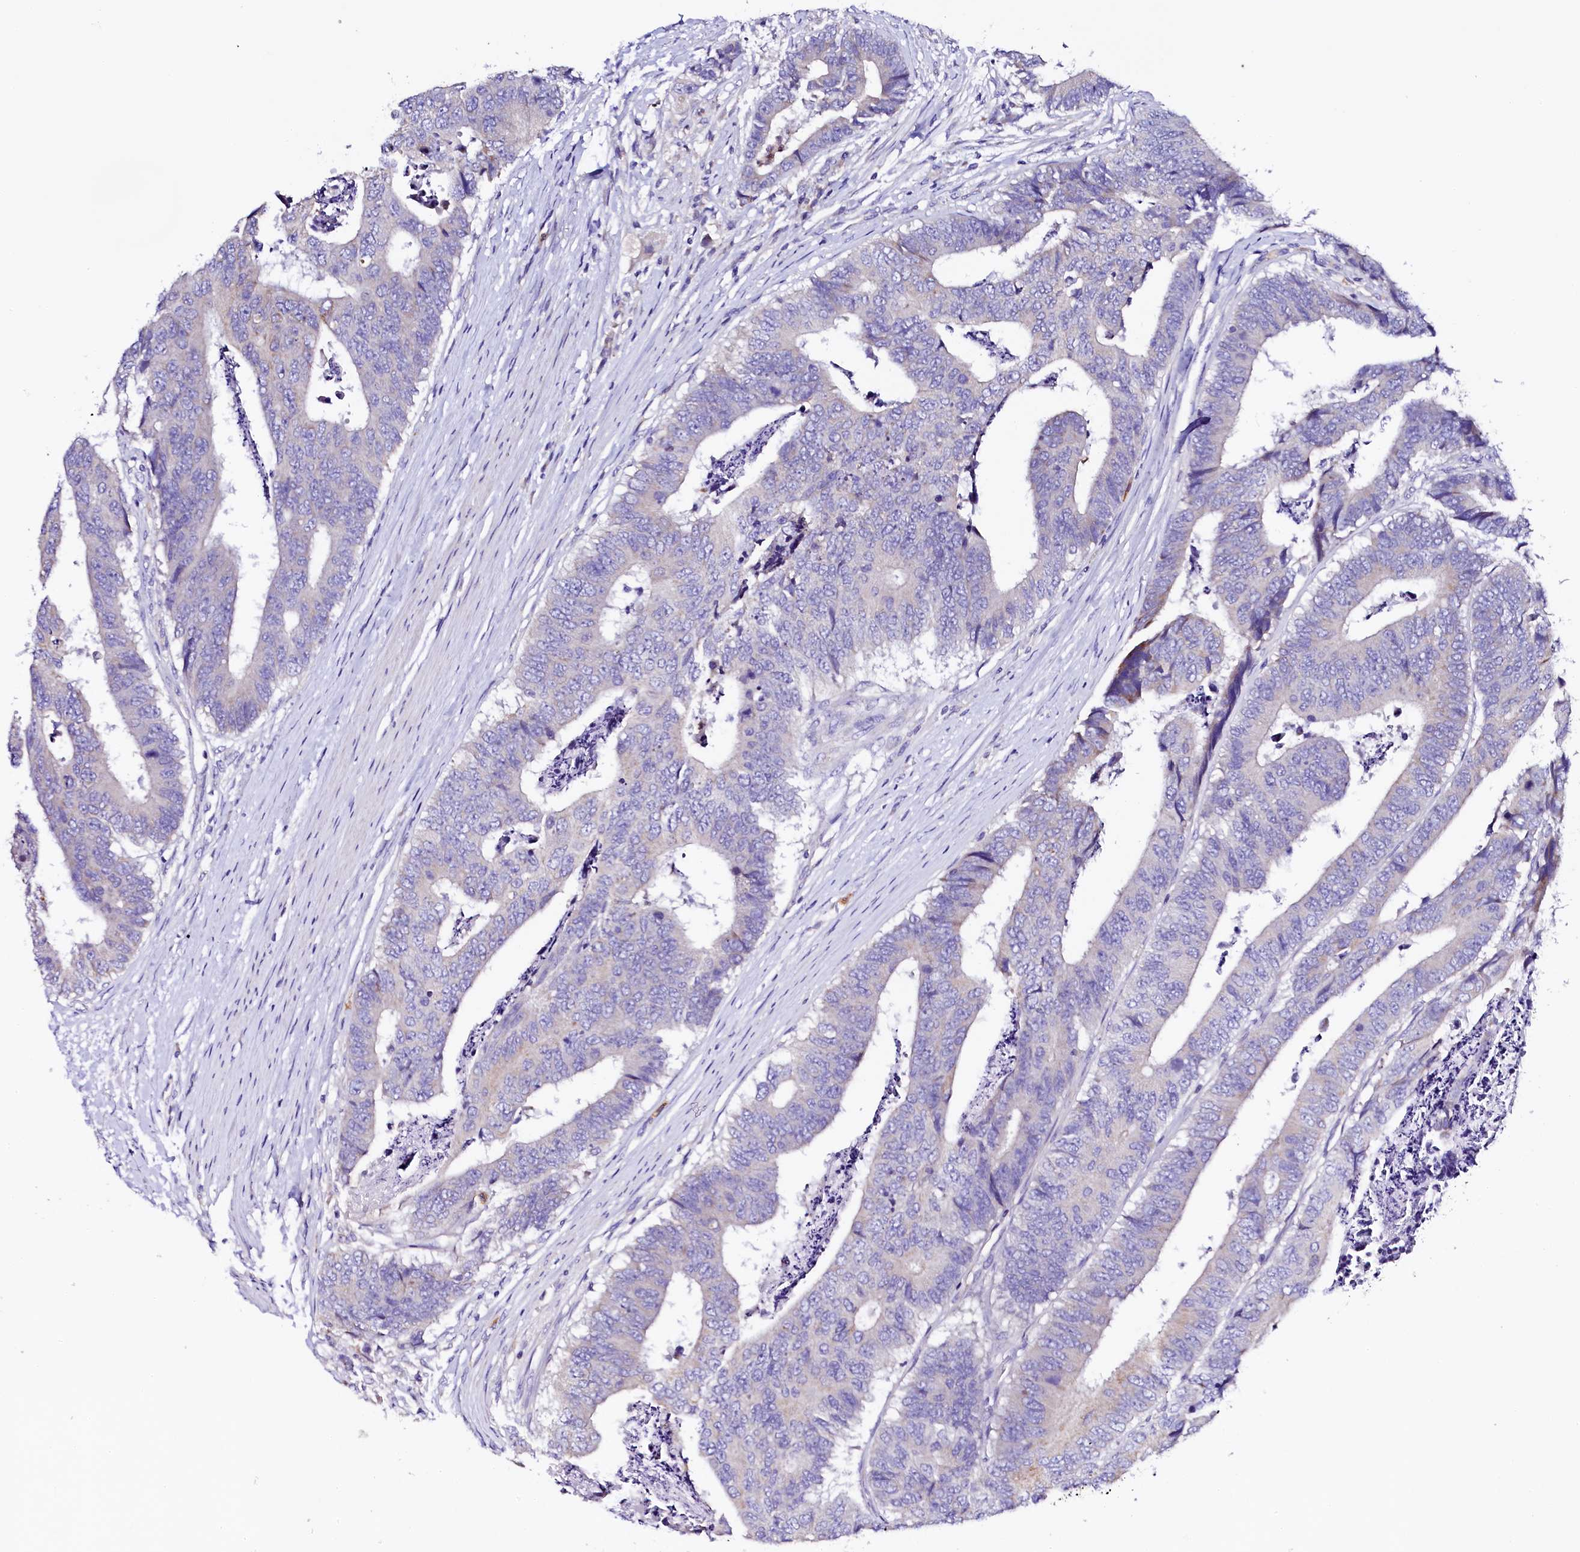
{"staining": {"intensity": "negative", "quantity": "none", "location": "none"}, "tissue": "colorectal cancer", "cell_type": "Tumor cells", "image_type": "cancer", "snomed": [{"axis": "morphology", "description": "Adenocarcinoma, NOS"}, {"axis": "topography", "description": "Rectum"}], "caption": "An IHC image of colorectal cancer (adenocarcinoma) is shown. There is no staining in tumor cells of colorectal cancer (adenocarcinoma).", "gene": "NAA16", "patient": {"sex": "male", "age": 84}}